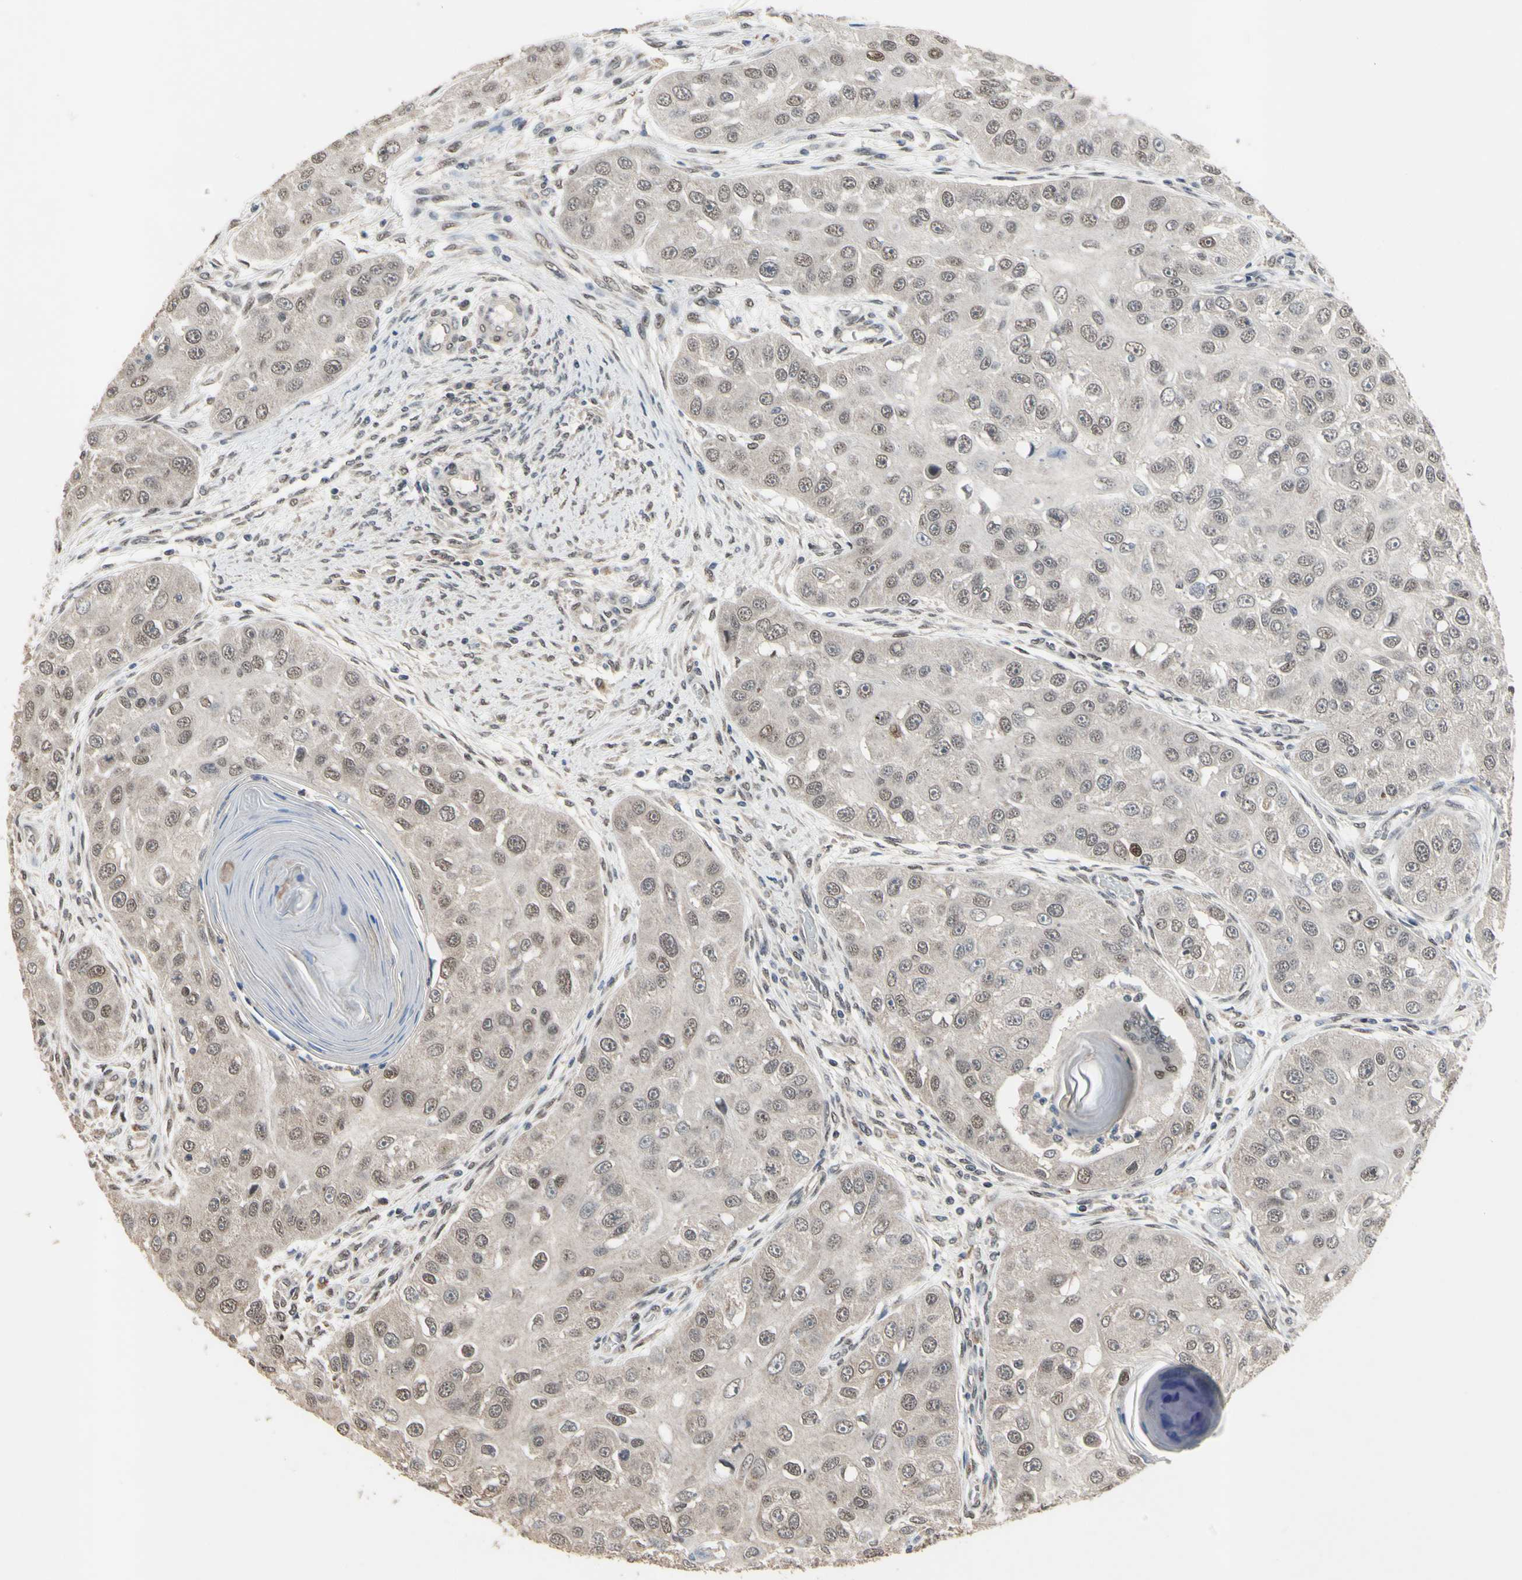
{"staining": {"intensity": "weak", "quantity": ">75%", "location": "nuclear"}, "tissue": "head and neck cancer", "cell_type": "Tumor cells", "image_type": "cancer", "snomed": [{"axis": "morphology", "description": "Normal tissue, NOS"}, {"axis": "morphology", "description": "Squamous cell carcinoma, NOS"}, {"axis": "topography", "description": "Skeletal muscle"}, {"axis": "topography", "description": "Head-Neck"}], "caption": "Tumor cells display low levels of weak nuclear expression in about >75% of cells in squamous cell carcinoma (head and neck).", "gene": "ZNF174", "patient": {"sex": "male", "age": 51}}